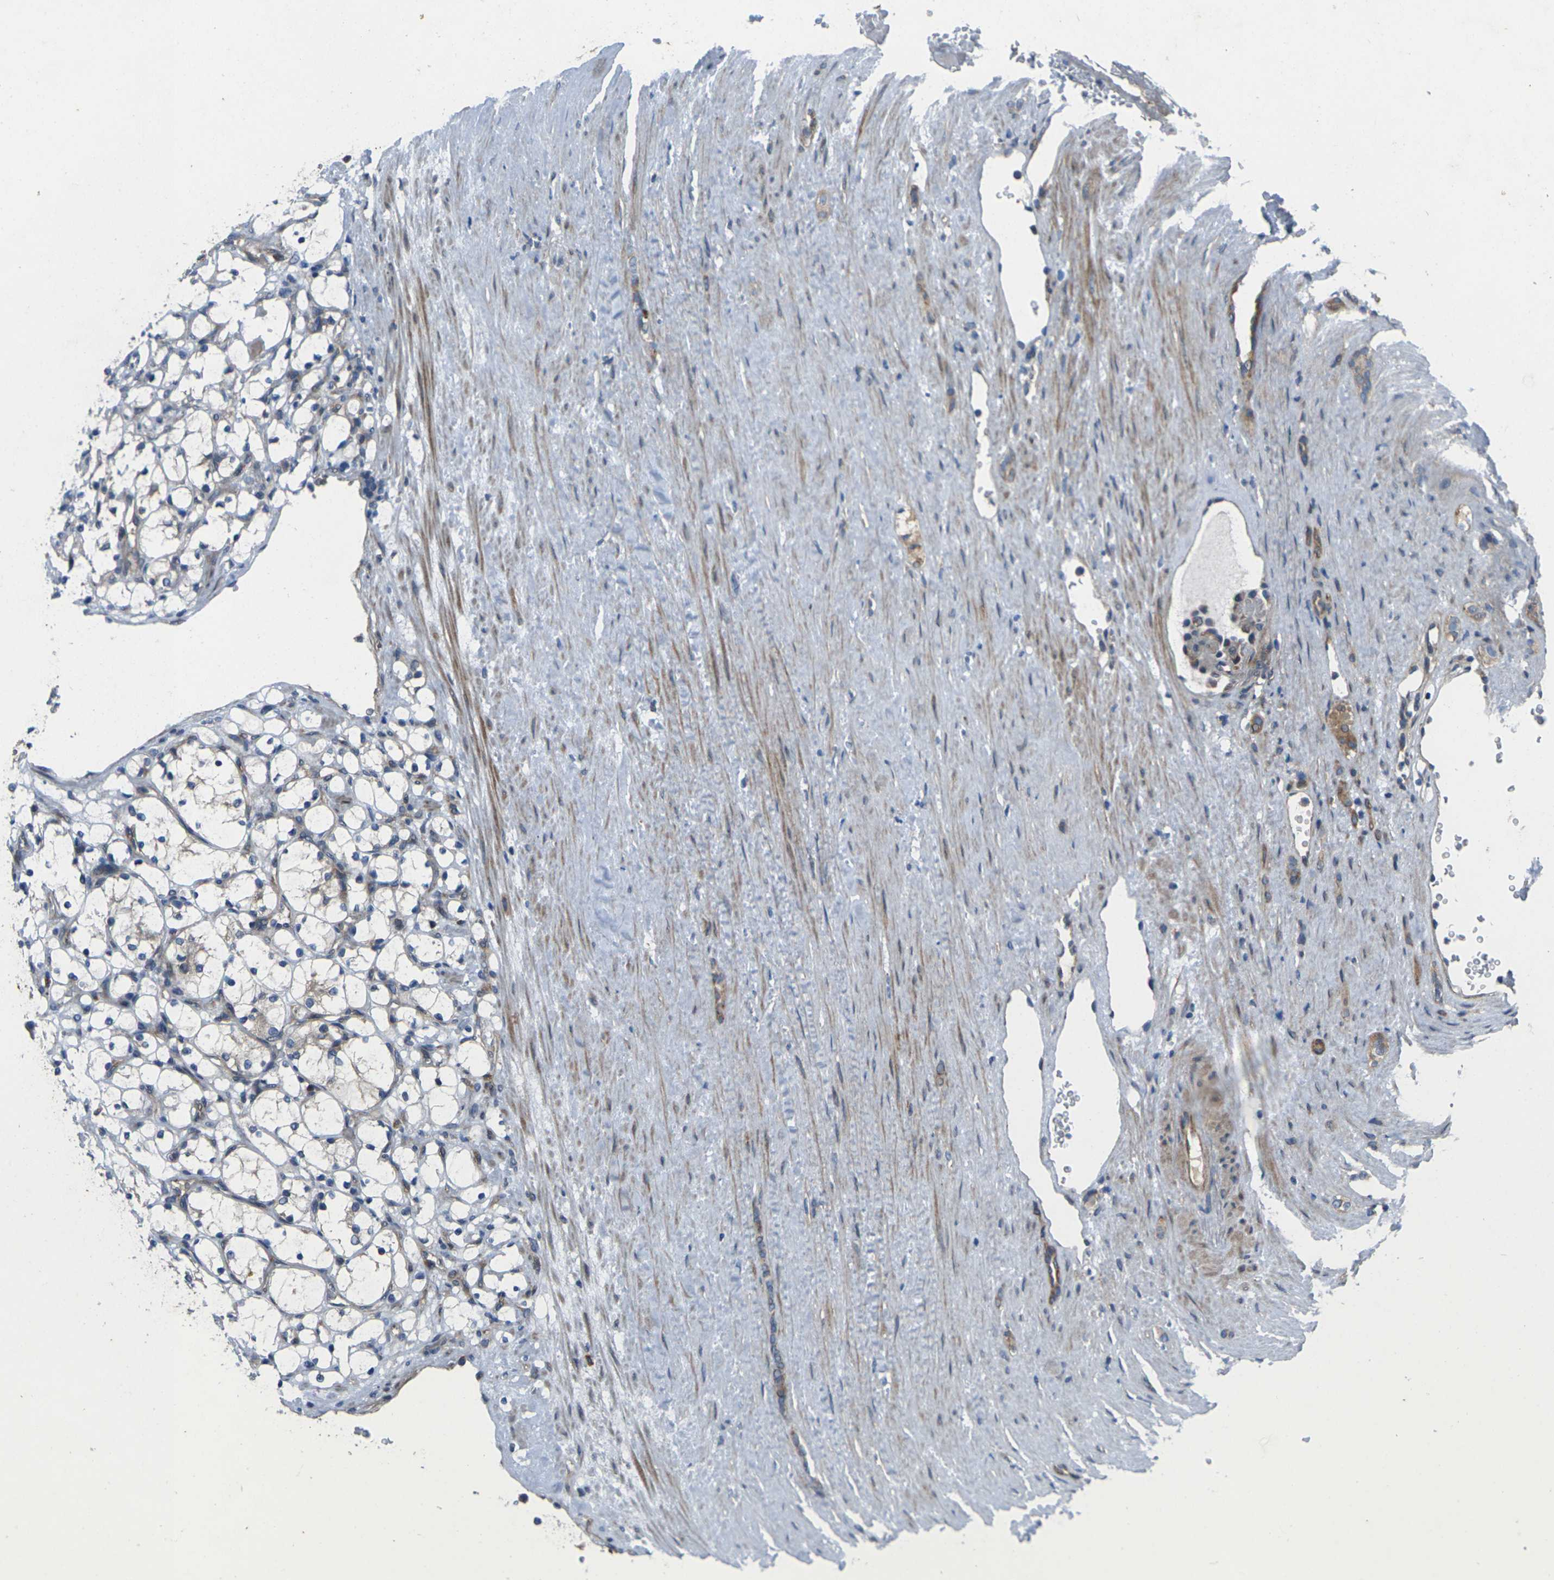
{"staining": {"intensity": "weak", "quantity": "<25%", "location": "cytoplasmic/membranous"}, "tissue": "renal cancer", "cell_type": "Tumor cells", "image_type": "cancer", "snomed": [{"axis": "morphology", "description": "Adenocarcinoma, NOS"}, {"axis": "topography", "description": "Kidney"}], "caption": "The immunohistochemistry image has no significant staining in tumor cells of renal adenocarcinoma tissue.", "gene": "EDNRA", "patient": {"sex": "female", "age": 69}}